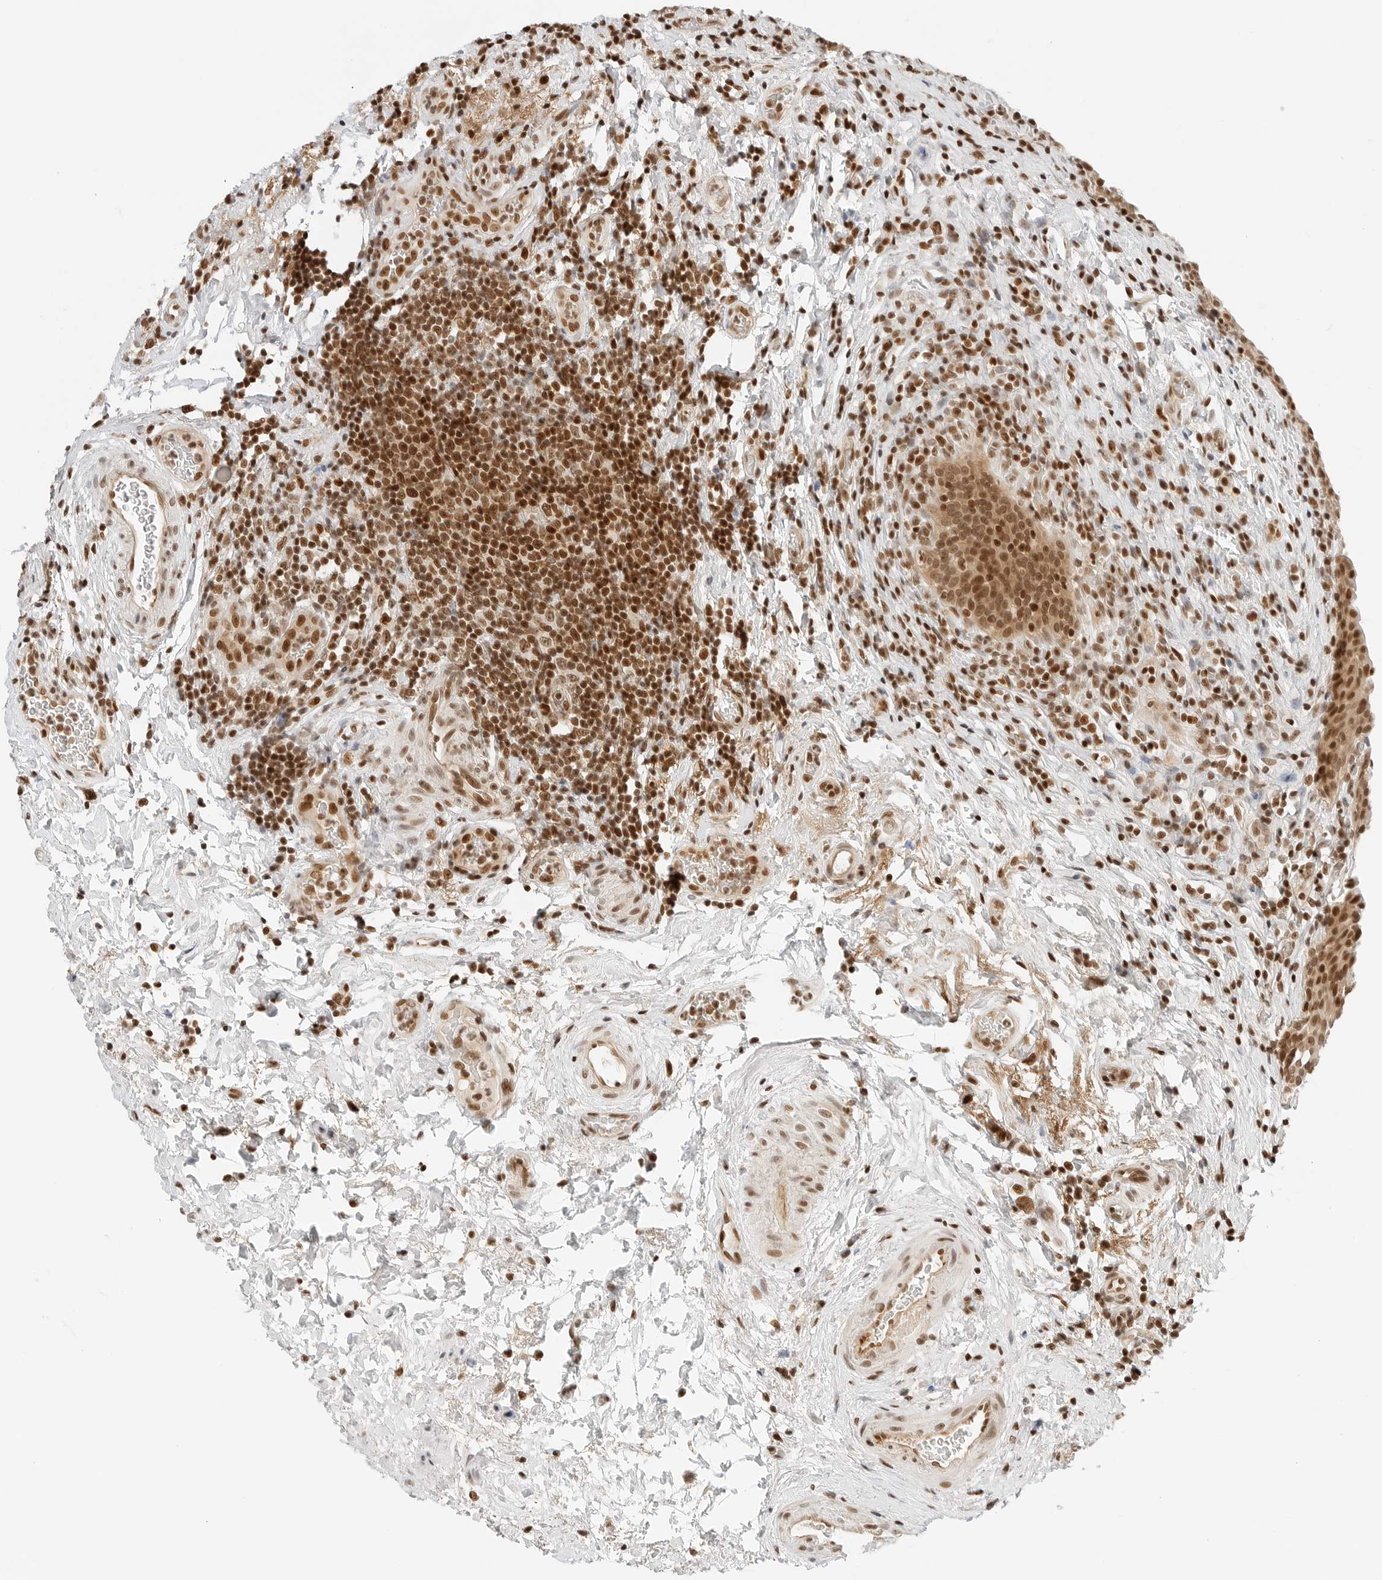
{"staining": {"intensity": "moderate", "quantity": ">75%", "location": "nuclear"}, "tissue": "urinary bladder", "cell_type": "Urothelial cells", "image_type": "normal", "snomed": [{"axis": "morphology", "description": "Normal tissue, NOS"}, {"axis": "topography", "description": "Urinary bladder"}], "caption": "A histopathology image of urinary bladder stained for a protein demonstrates moderate nuclear brown staining in urothelial cells. (Stains: DAB in brown, nuclei in blue, Microscopy: brightfield microscopy at high magnification).", "gene": "CRTC2", "patient": {"sex": "male", "age": 83}}